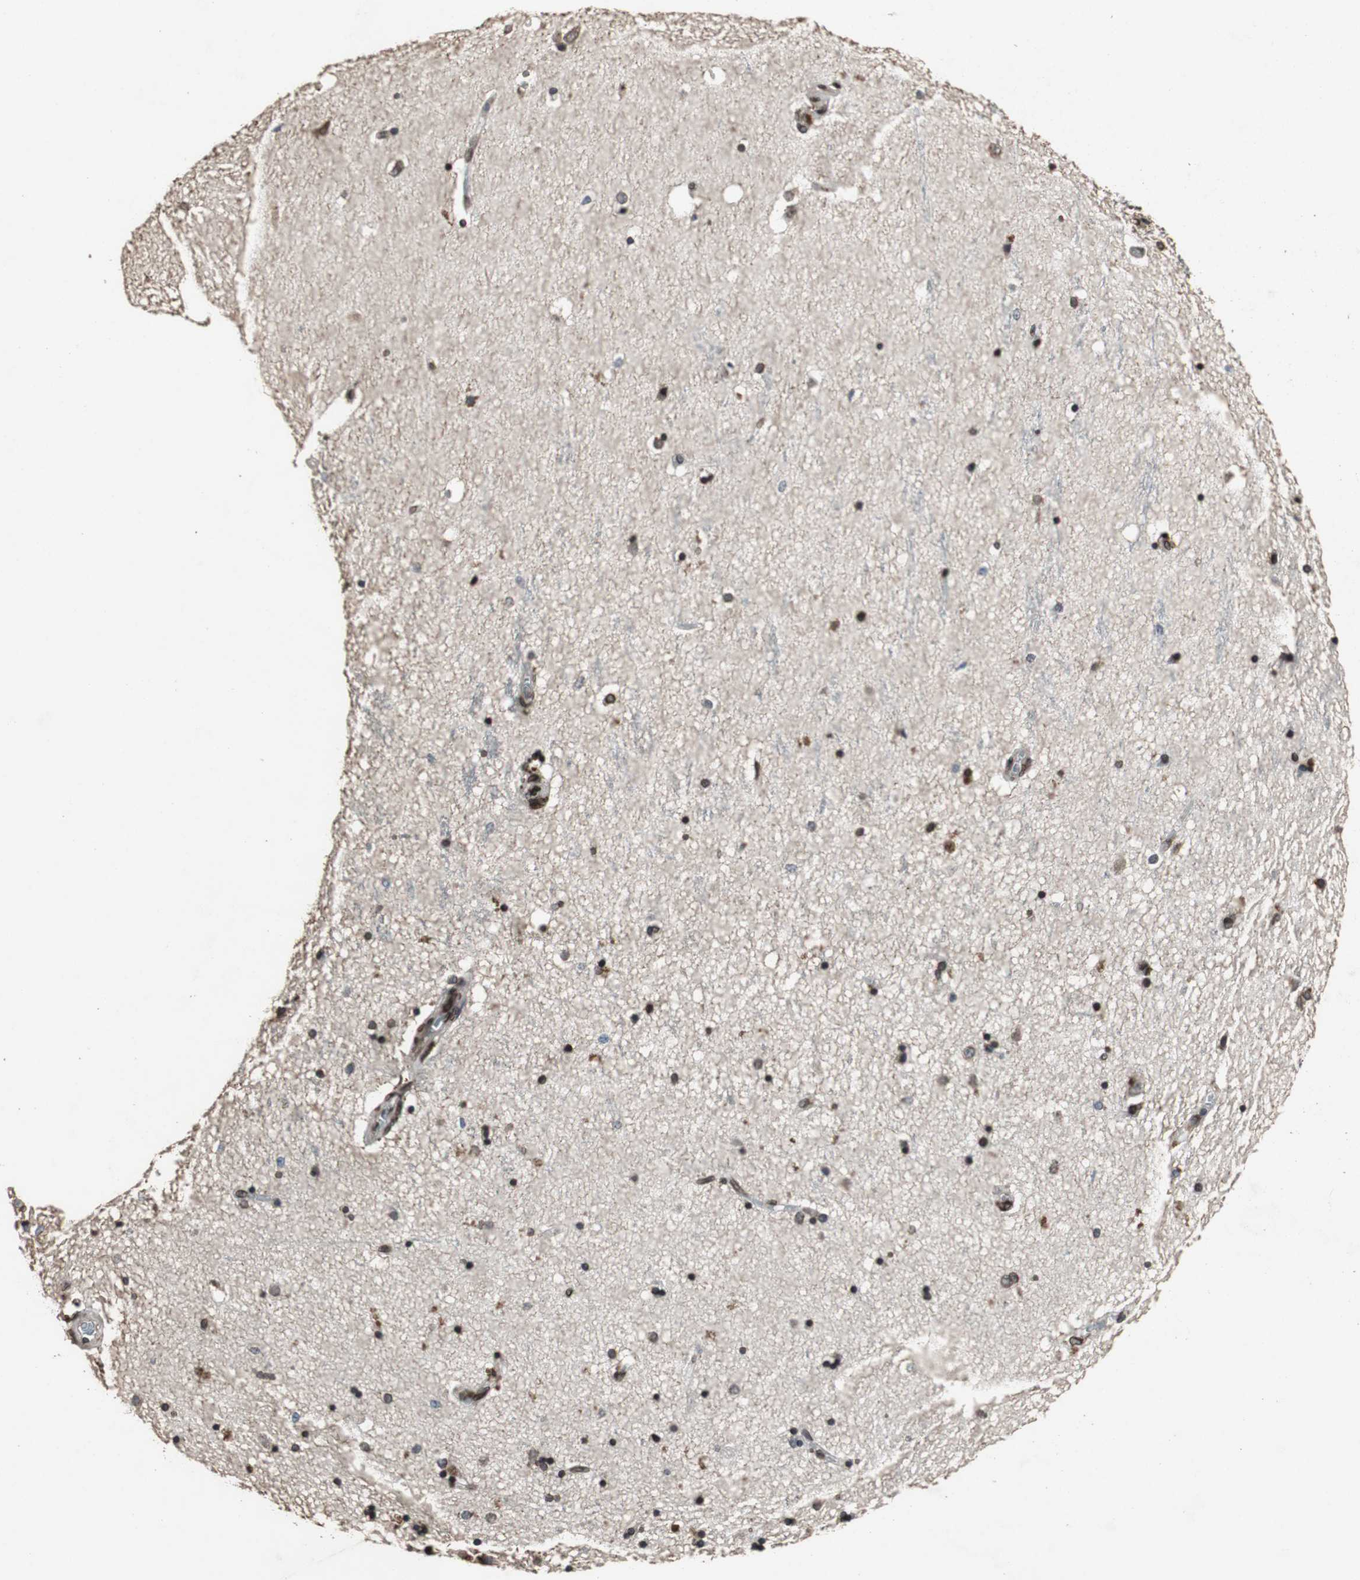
{"staining": {"intensity": "strong", "quantity": ">75%", "location": "cytoplasmic/membranous,nuclear"}, "tissue": "hippocampus", "cell_type": "Glial cells", "image_type": "normal", "snomed": [{"axis": "morphology", "description": "Normal tissue, NOS"}, {"axis": "topography", "description": "Hippocampus"}], "caption": "Protein staining demonstrates strong cytoplasmic/membranous,nuclear positivity in approximately >75% of glial cells in unremarkable hippocampus. Immunohistochemistry (ihc) stains the protein of interest in brown and the nuclei are stained blue.", "gene": "LMNA", "patient": {"sex": "female", "age": 54}}